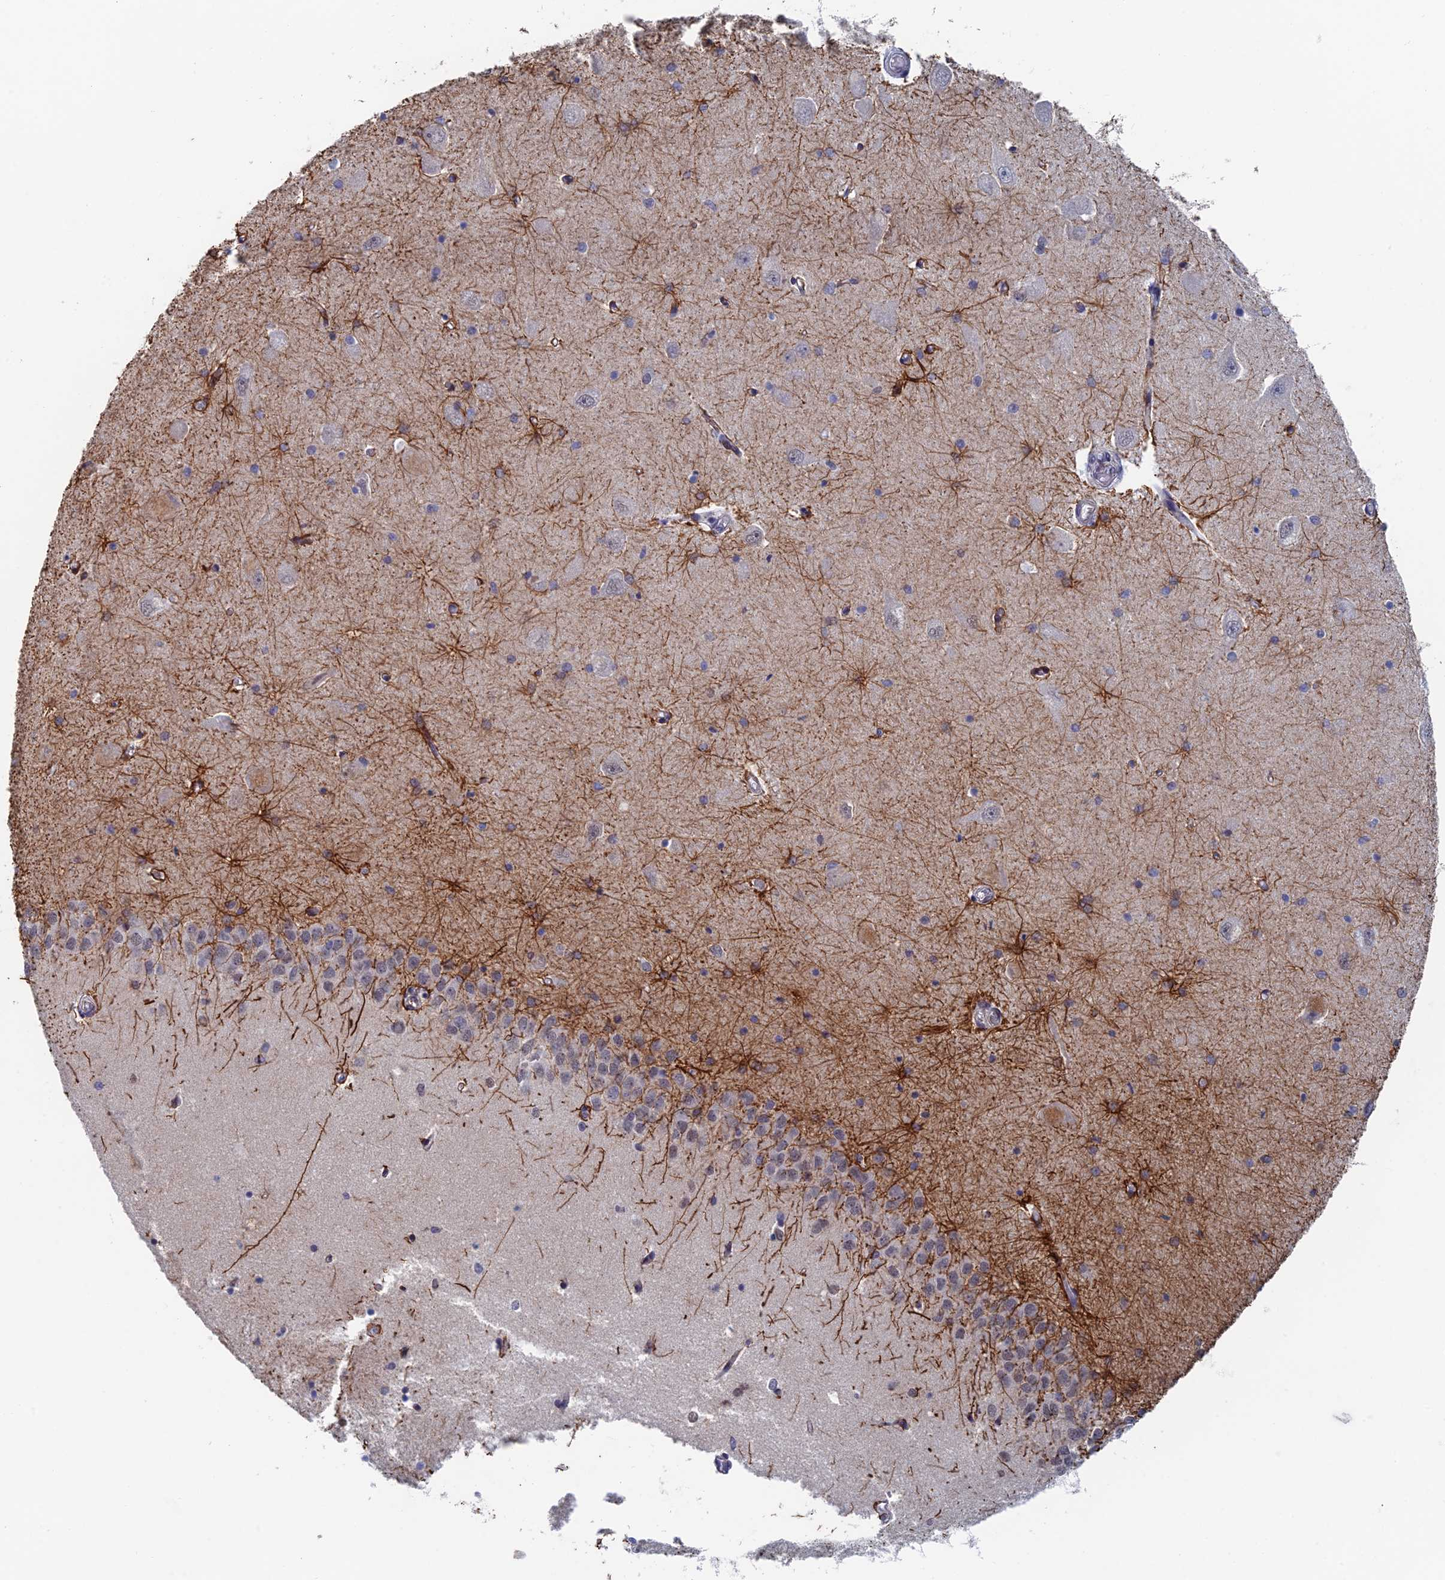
{"staining": {"intensity": "strong", "quantity": "<25%", "location": "cytoplasmic/membranous"}, "tissue": "hippocampus", "cell_type": "Glial cells", "image_type": "normal", "snomed": [{"axis": "morphology", "description": "Normal tissue, NOS"}, {"axis": "topography", "description": "Hippocampus"}], "caption": "This histopathology image displays immunohistochemistry staining of unremarkable human hippocampus, with medium strong cytoplasmic/membranous expression in about <25% of glial cells.", "gene": "GMNC", "patient": {"sex": "male", "age": 45}}